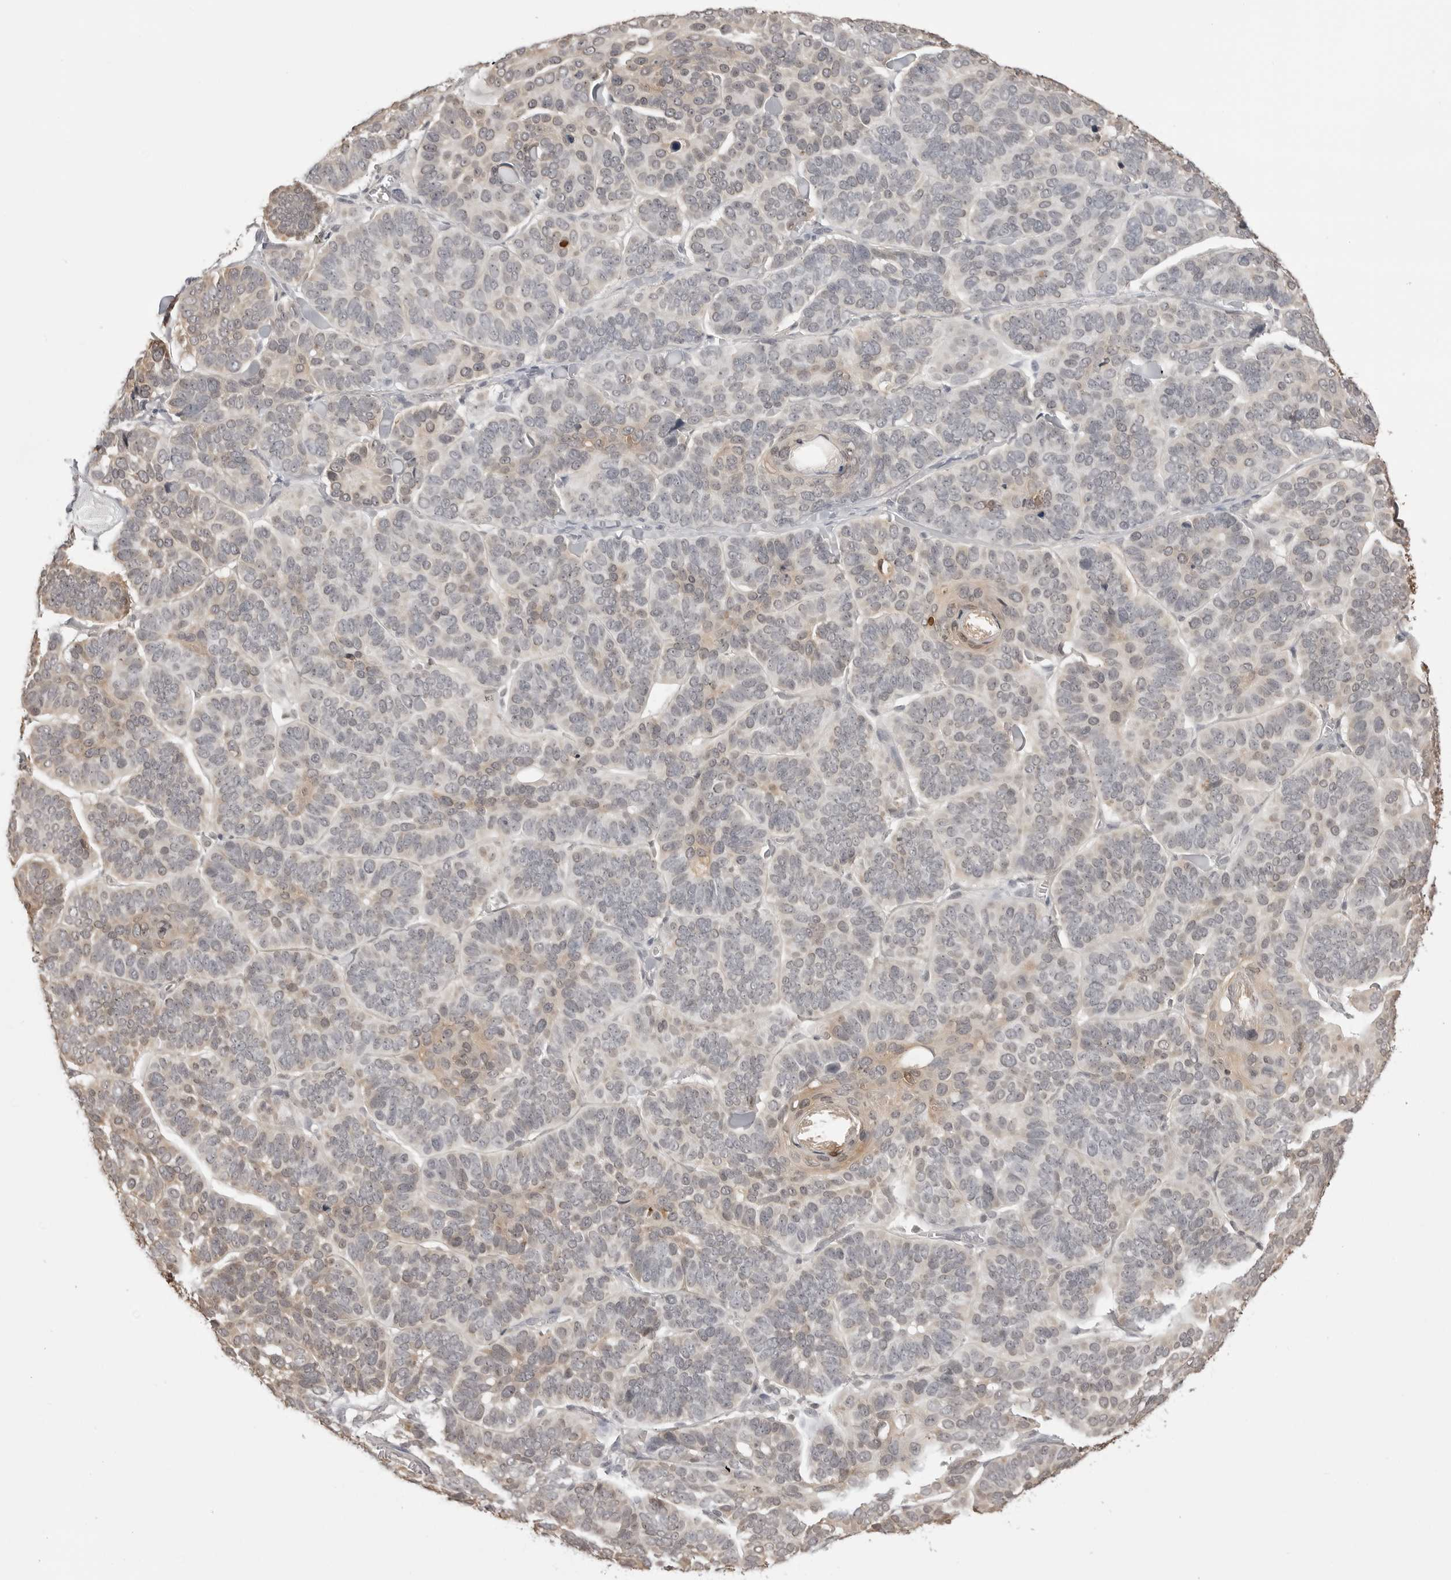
{"staining": {"intensity": "weak", "quantity": "<25%", "location": "cytoplasmic/membranous,nuclear"}, "tissue": "skin cancer", "cell_type": "Tumor cells", "image_type": "cancer", "snomed": [{"axis": "morphology", "description": "Basal cell carcinoma"}, {"axis": "topography", "description": "Skin"}], "caption": "A high-resolution image shows immunohistochemistry (IHC) staining of basal cell carcinoma (skin), which demonstrates no significant expression in tumor cells.", "gene": "YWHAG", "patient": {"sex": "male", "age": 62}}